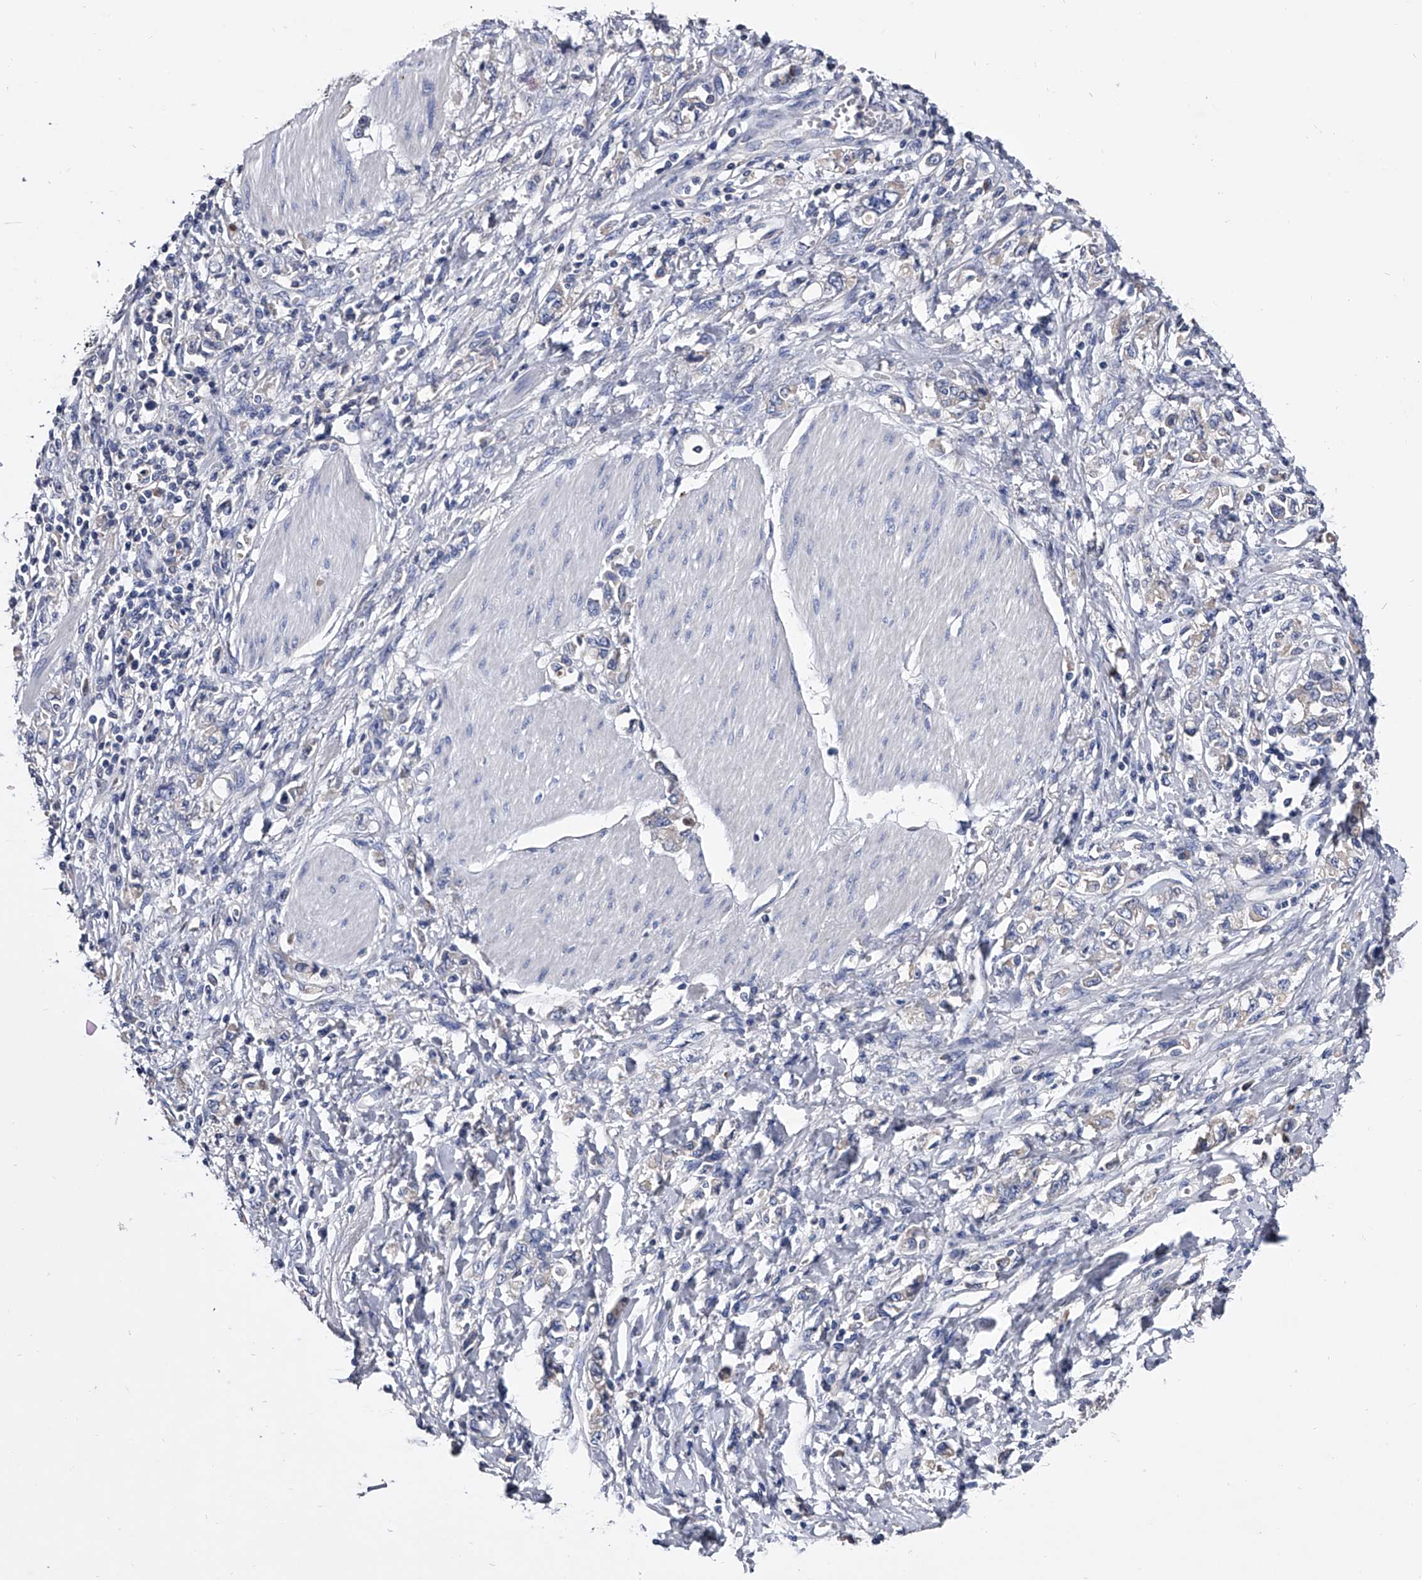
{"staining": {"intensity": "negative", "quantity": "none", "location": "none"}, "tissue": "stomach cancer", "cell_type": "Tumor cells", "image_type": "cancer", "snomed": [{"axis": "morphology", "description": "Adenocarcinoma, NOS"}, {"axis": "topography", "description": "Stomach"}], "caption": "High magnification brightfield microscopy of adenocarcinoma (stomach) stained with DAB (brown) and counterstained with hematoxylin (blue): tumor cells show no significant positivity. (Brightfield microscopy of DAB (3,3'-diaminobenzidine) immunohistochemistry (IHC) at high magnification).", "gene": "EFCAB7", "patient": {"sex": "female", "age": 76}}